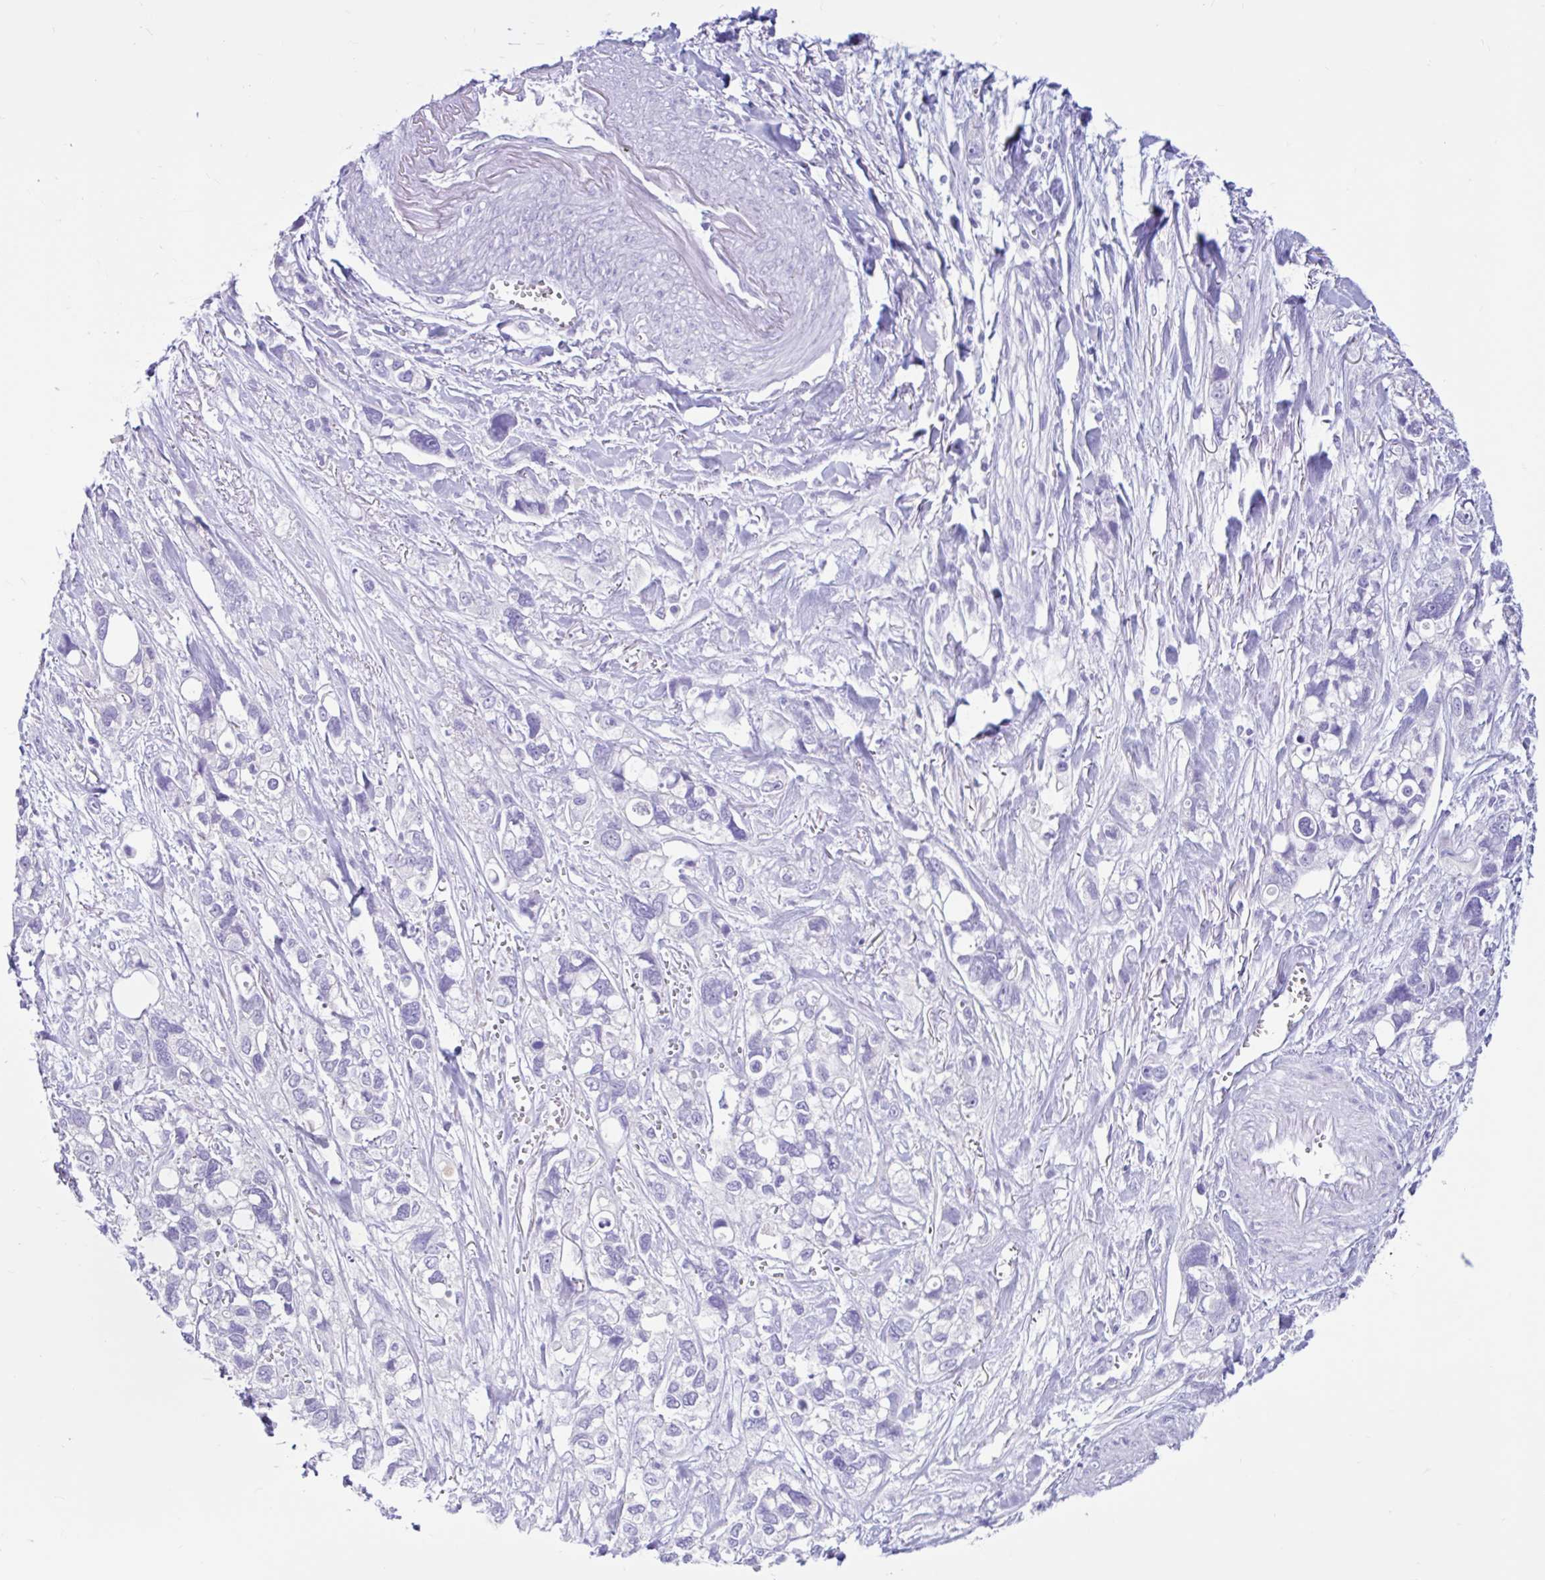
{"staining": {"intensity": "negative", "quantity": "none", "location": "none"}, "tissue": "stomach cancer", "cell_type": "Tumor cells", "image_type": "cancer", "snomed": [{"axis": "morphology", "description": "Adenocarcinoma, NOS"}, {"axis": "topography", "description": "Stomach, upper"}], "caption": "Tumor cells are negative for brown protein staining in stomach cancer (adenocarcinoma).", "gene": "CYP19A1", "patient": {"sex": "female", "age": 81}}